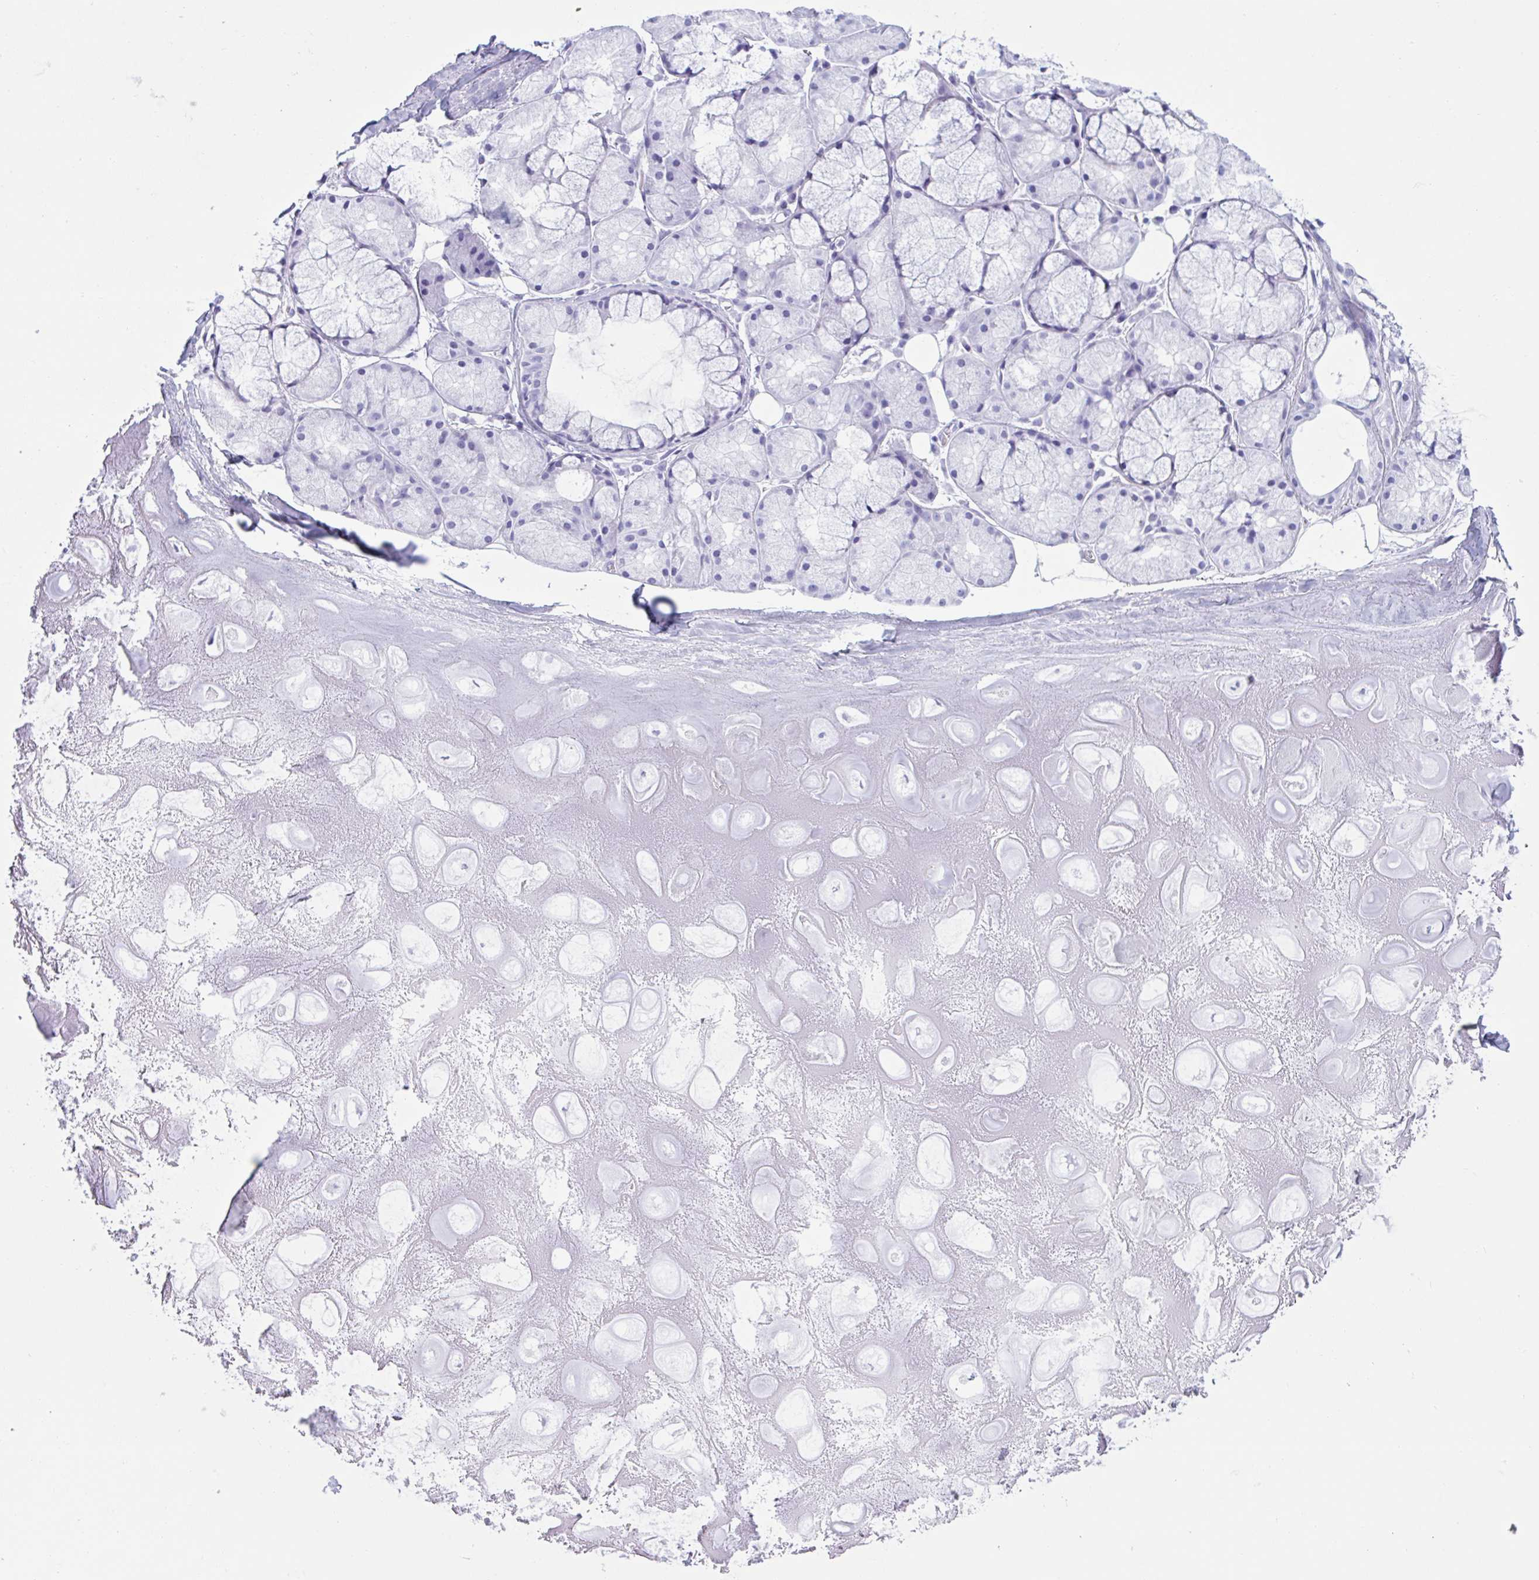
{"staining": {"intensity": "negative", "quantity": "none", "location": "none"}, "tissue": "adipose tissue", "cell_type": "Adipocytes", "image_type": "normal", "snomed": [{"axis": "morphology", "description": "Normal tissue, NOS"}, {"axis": "topography", "description": "Lymph node"}, {"axis": "topography", "description": "Cartilage tissue"}, {"axis": "topography", "description": "Nasopharynx"}], "caption": "A micrograph of human adipose tissue is negative for staining in adipocytes. The staining is performed using DAB (3,3'-diaminobenzidine) brown chromogen with nuclei counter-stained in using hematoxylin.", "gene": "MRGPRG", "patient": {"sex": "male", "age": 63}}